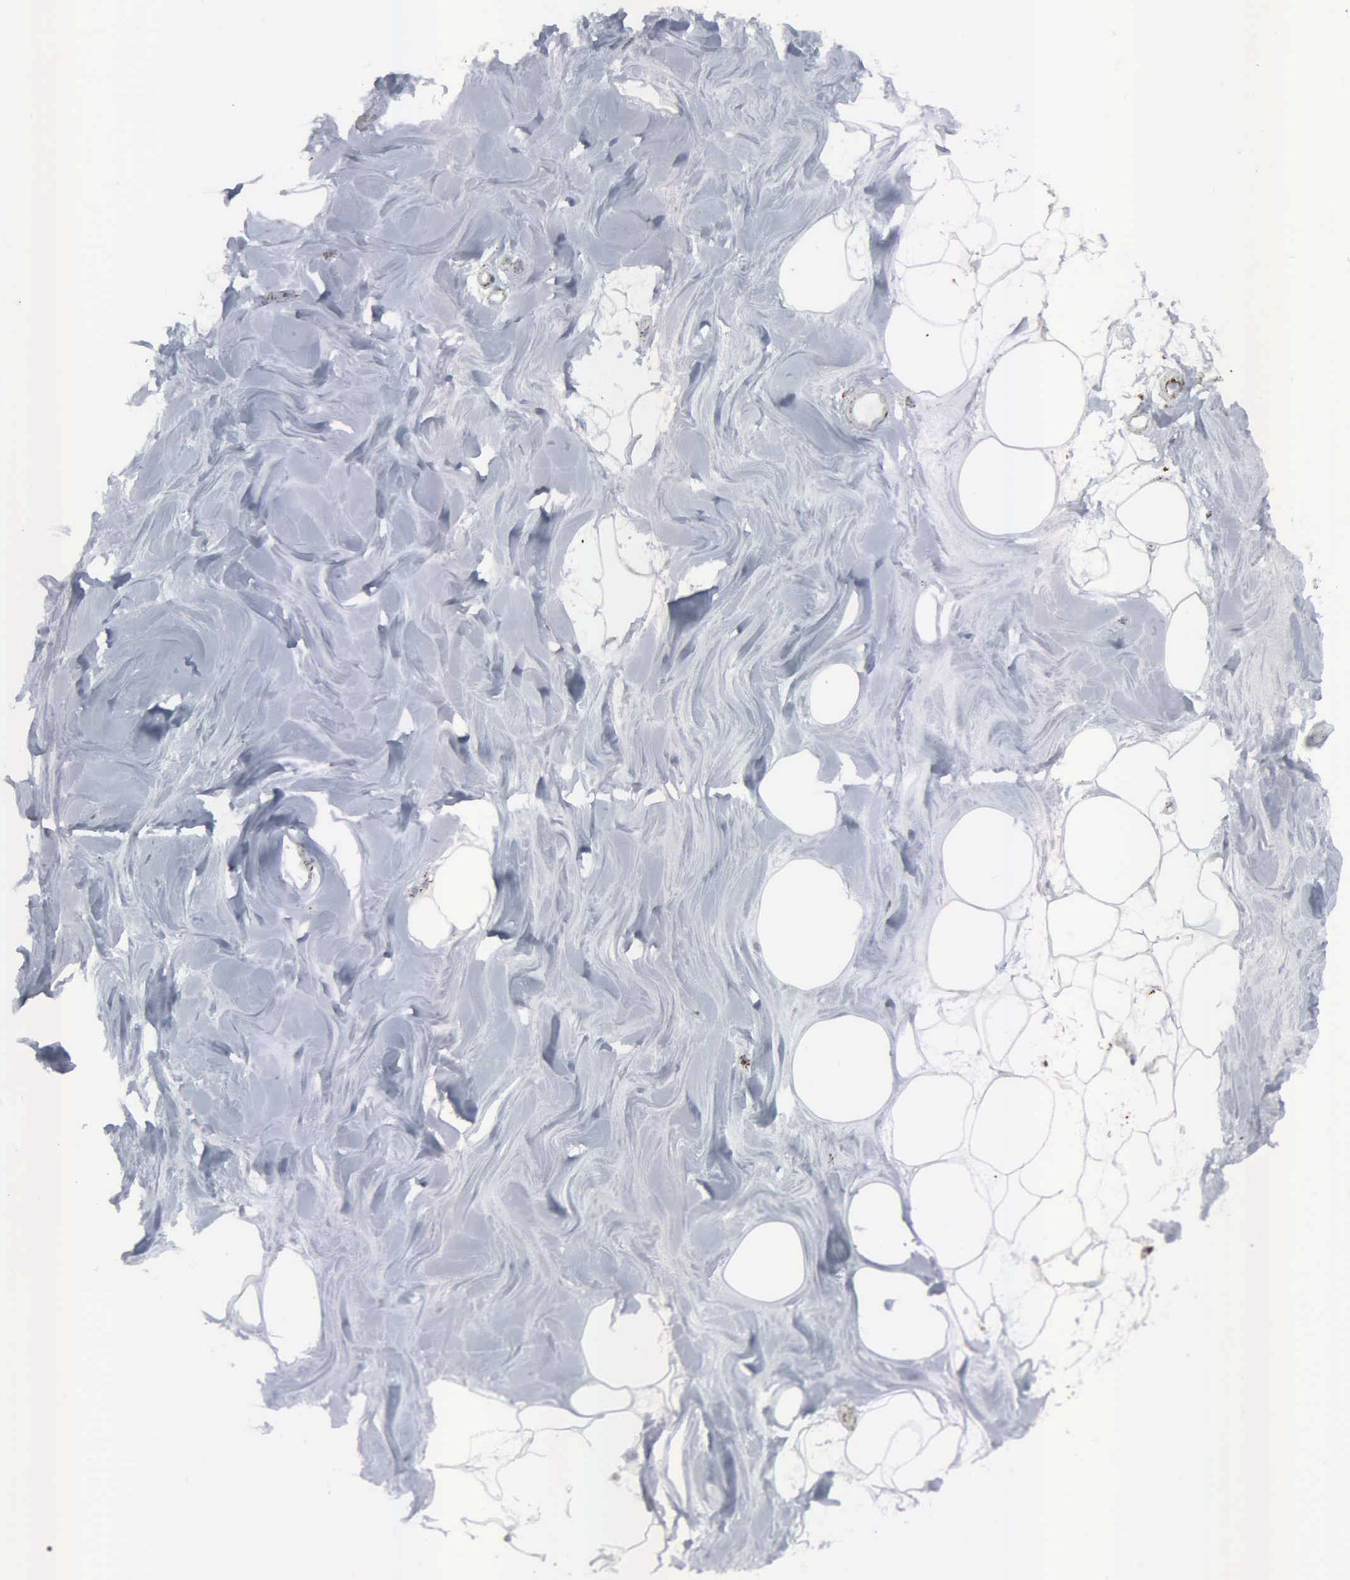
{"staining": {"intensity": "weak", "quantity": "25%-75%", "location": "cytoplasmic/membranous"}, "tissue": "adipose tissue", "cell_type": "Adipocytes", "image_type": "normal", "snomed": [{"axis": "morphology", "description": "Normal tissue, NOS"}, {"axis": "topography", "description": "Breast"}], "caption": "The micrograph shows staining of benign adipose tissue, revealing weak cytoplasmic/membranous protein positivity (brown color) within adipocytes. (Brightfield microscopy of DAB IHC at high magnification).", "gene": "HSPA9", "patient": {"sex": "female", "age": 44}}